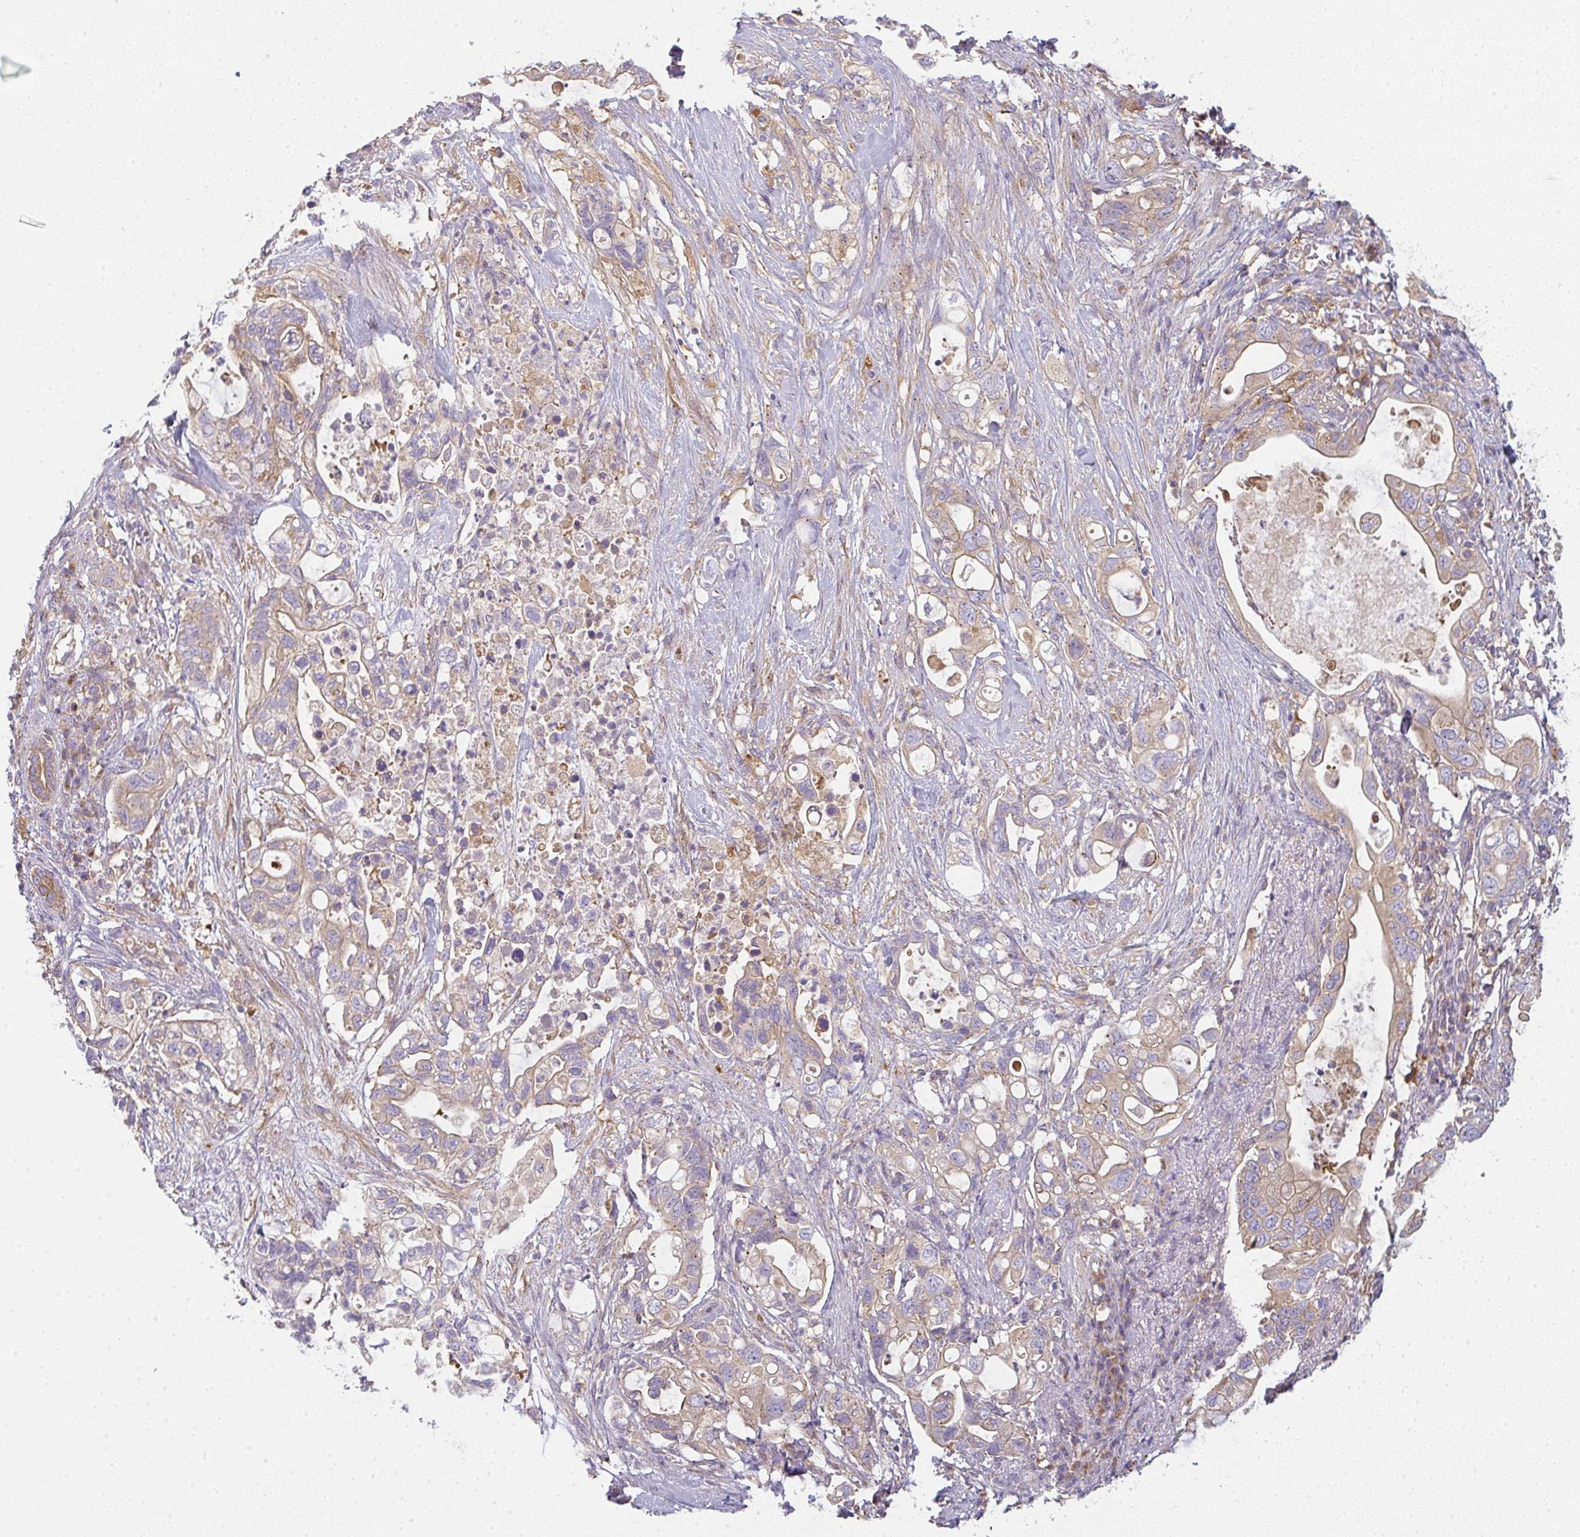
{"staining": {"intensity": "weak", "quantity": "25%-75%", "location": "cytoplasmic/membranous"}, "tissue": "pancreatic cancer", "cell_type": "Tumor cells", "image_type": "cancer", "snomed": [{"axis": "morphology", "description": "Adenocarcinoma, NOS"}, {"axis": "topography", "description": "Pancreas"}], "caption": "Weak cytoplasmic/membranous protein expression is present in approximately 25%-75% of tumor cells in adenocarcinoma (pancreatic).", "gene": "SNX5", "patient": {"sex": "female", "age": 72}}